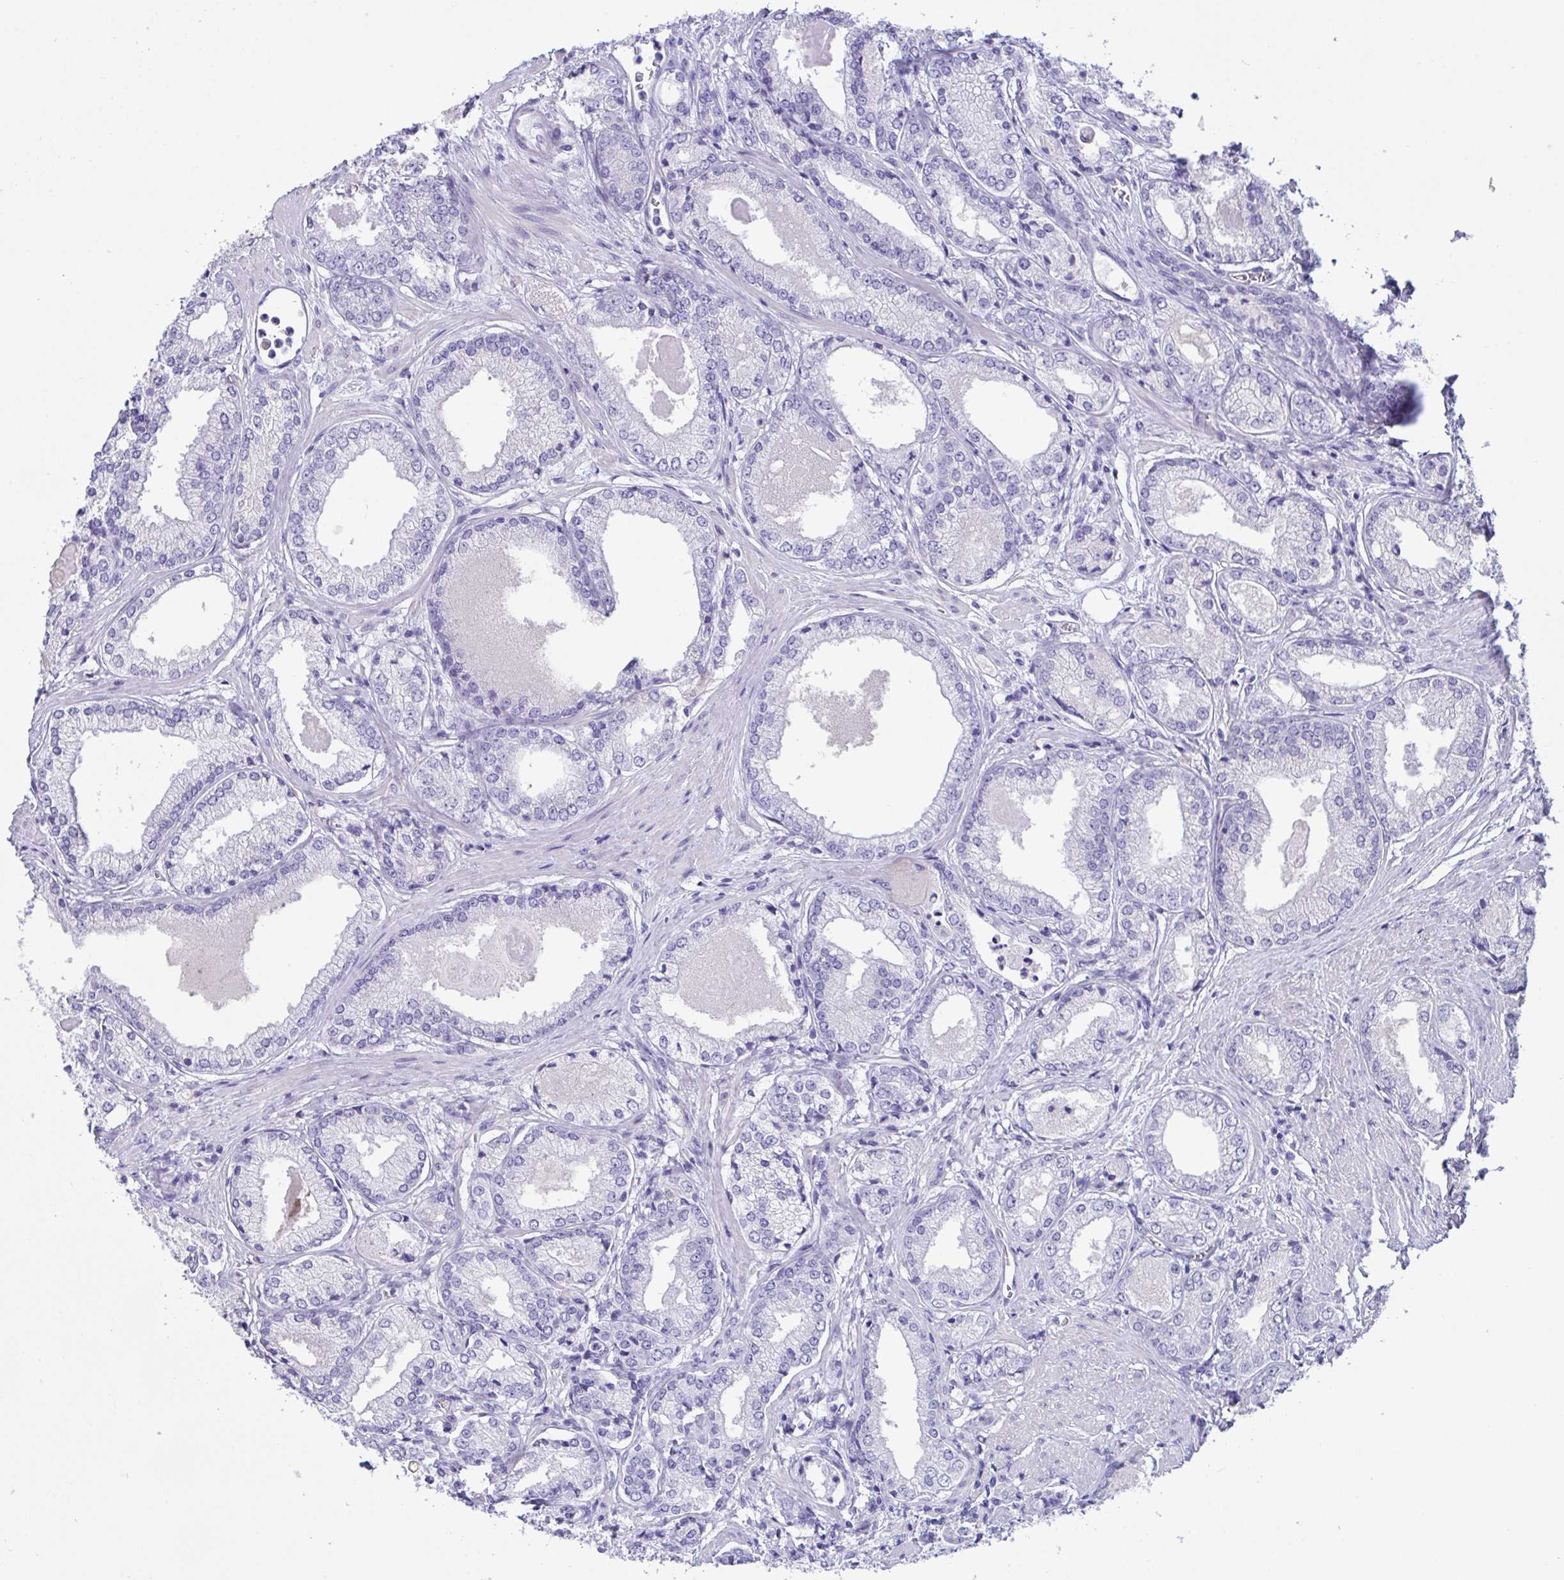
{"staining": {"intensity": "negative", "quantity": "none", "location": "none"}, "tissue": "prostate cancer", "cell_type": "Tumor cells", "image_type": "cancer", "snomed": [{"axis": "morphology", "description": "Adenocarcinoma, NOS"}, {"axis": "morphology", "description": "Adenocarcinoma, Low grade"}, {"axis": "topography", "description": "Prostate"}], "caption": "A photomicrograph of human low-grade adenocarcinoma (prostate) is negative for staining in tumor cells.", "gene": "TMEM106B", "patient": {"sex": "male", "age": 68}}